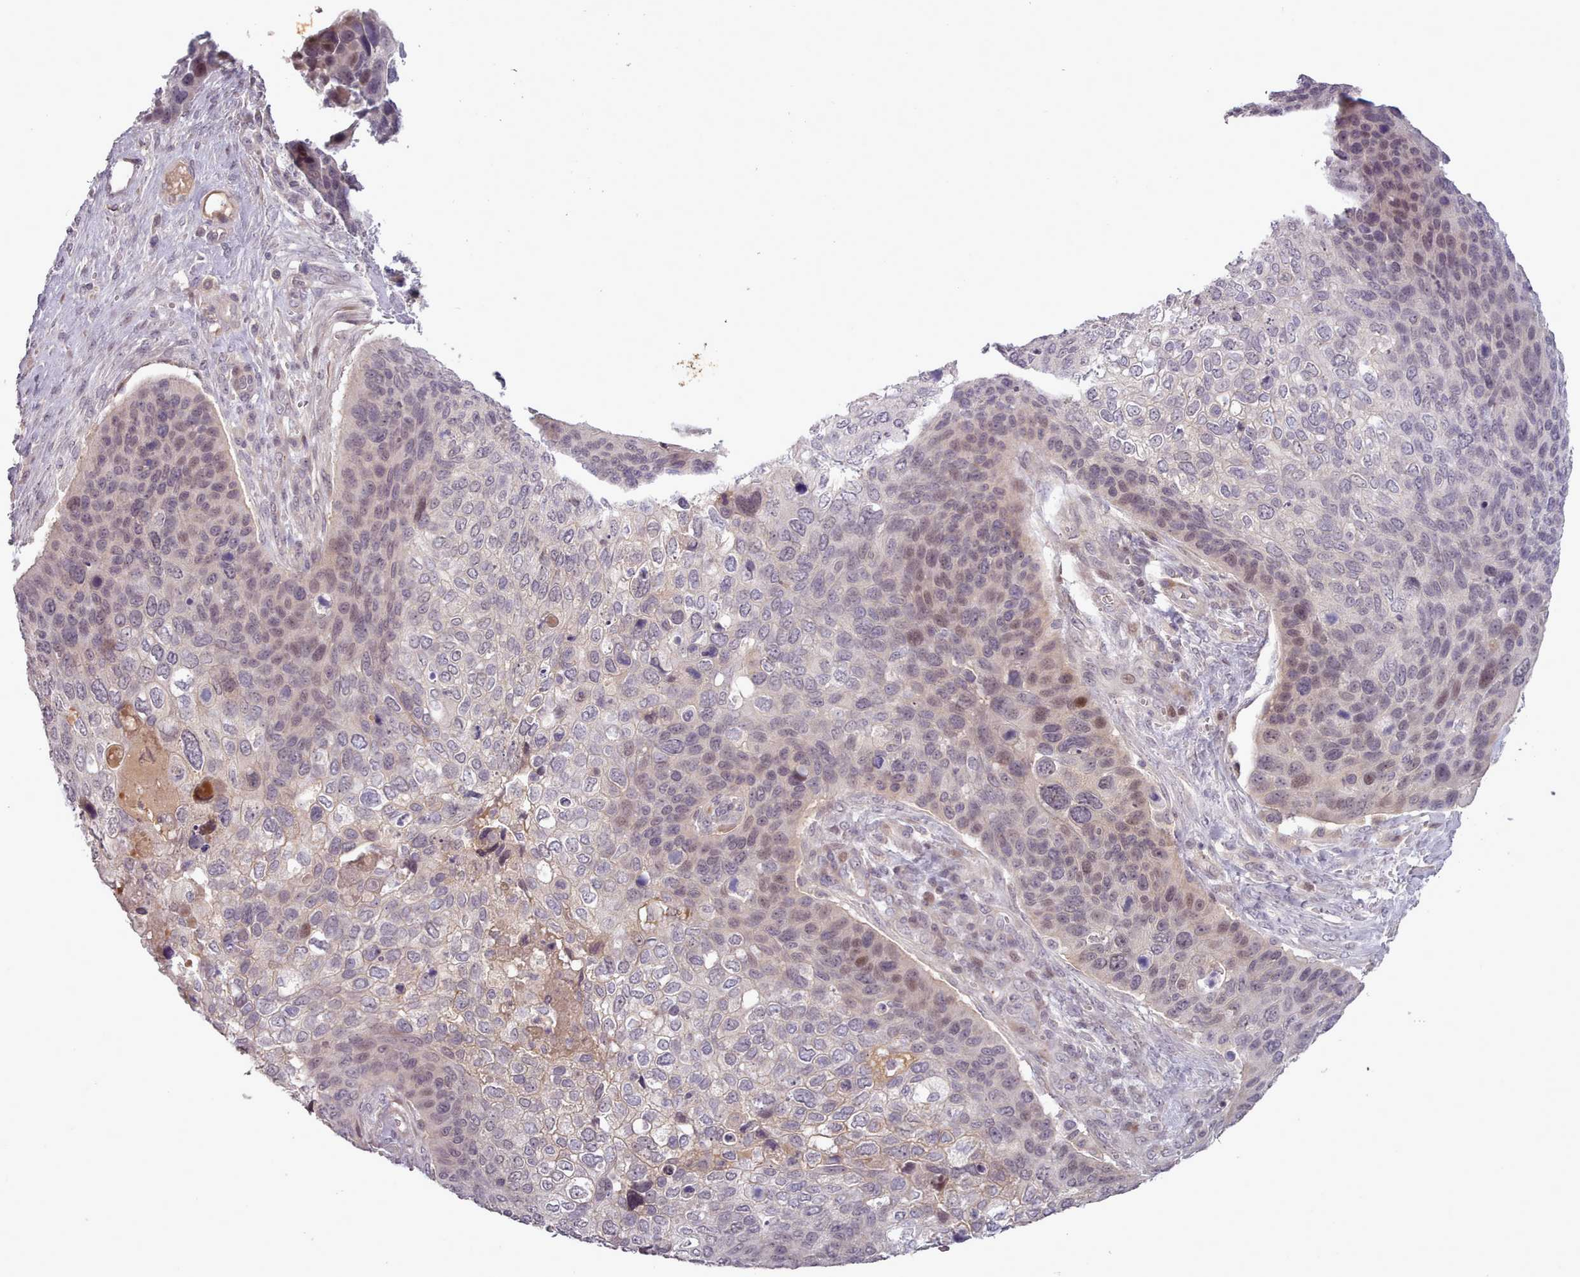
{"staining": {"intensity": "weak", "quantity": "<25%", "location": "nuclear"}, "tissue": "skin cancer", "cell_type": "Tumor cells", "image_type": "cancer", "snomed": [{"axis": "morphology", "description": "Basal cell carcinoma"}, {"axis": "topography", "description": "Skin"}], "caption": "The immunohistochemistry histopathology image has no significant positivity in tumor cells of basal cell carcinoma (skin) tissue.", "gene": "LEFTY2", "patient": {"sex": "female", "age": 74}}